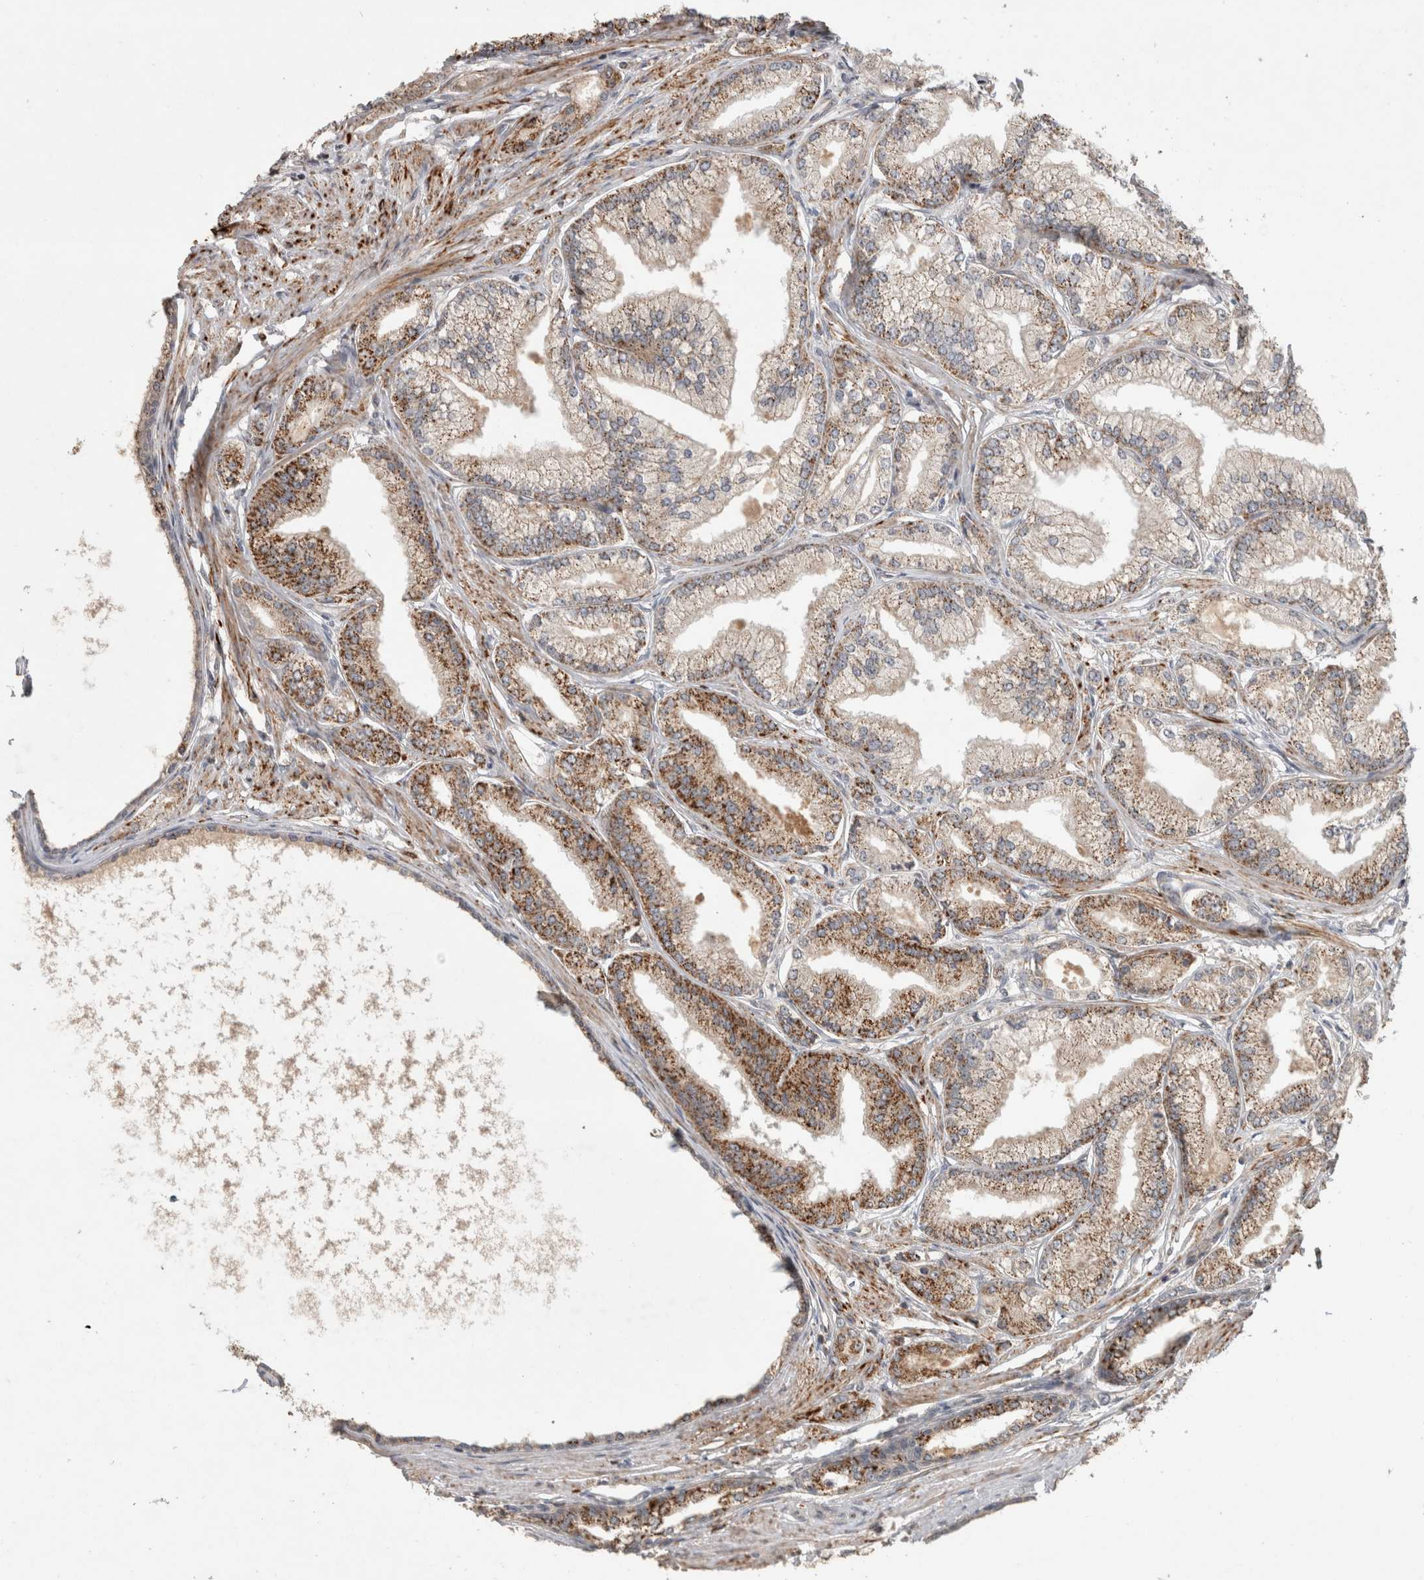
{"staining": {"intensity": "moderate", "quantity": ">75%", "location": "cytoplasmic/membranous"}, "tissue": "prostate cancer", "cell_type": "Tumor cells", "image_type": "cancer", "snomed": [{"axis": "morphology", "description": "Adenocarcinoma, Low grade"}, {"axis": "topography", "description": "Prostate"}], "caption": "Prostate cancer (adenocarcinoma (low-grade)) stained with a brown dye reveals moderate cytoplasmic/membranous positive positivity in about >75% of tumor cells.", "gene": "SERAC1", "patient": {"sex": "male", "age": 52}}